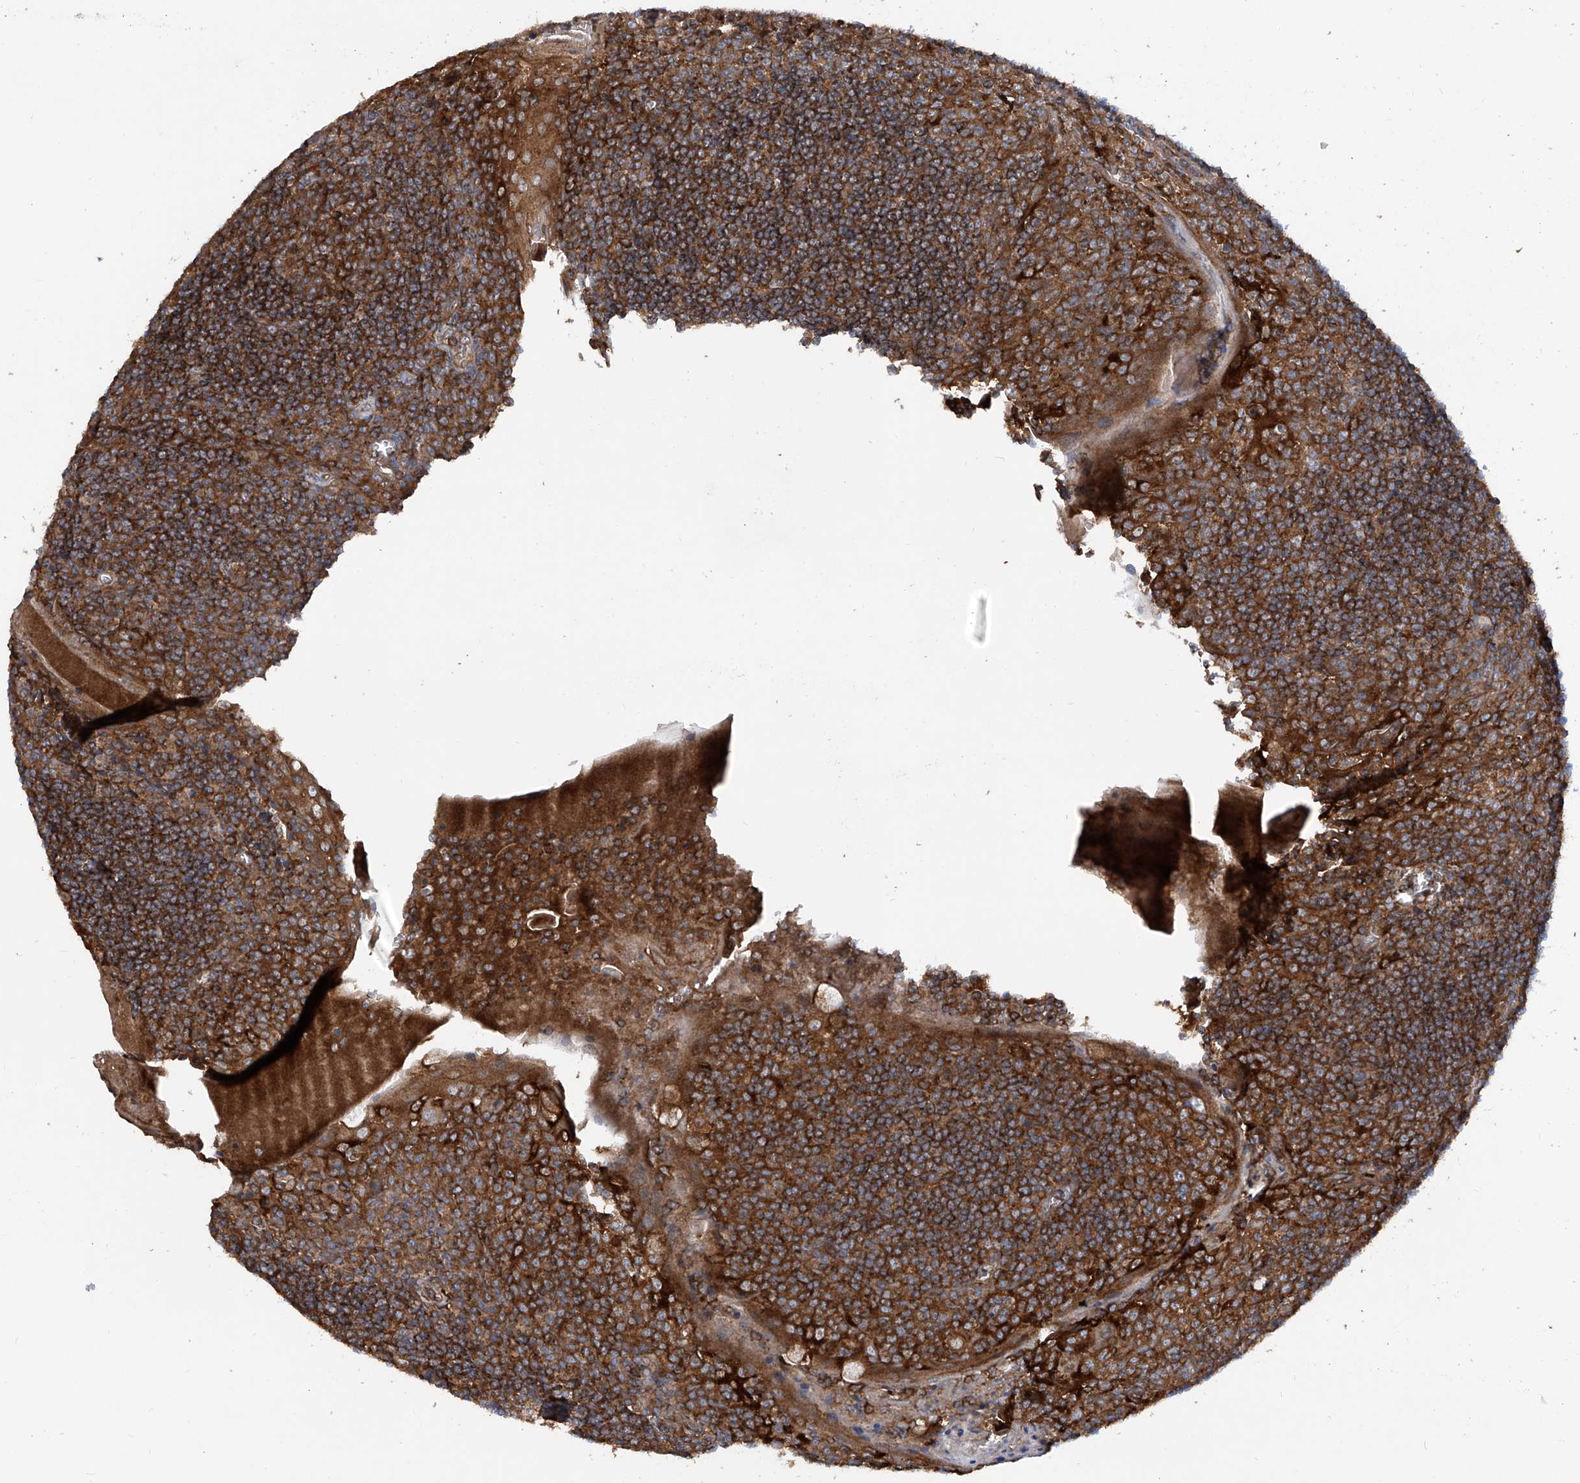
{"staining": {"intensity": "strong", "quantity": ">75%", "location": "cytoplasmic/membranous"}, "tissue": "tonsil", "cell_type": "Germinal center cells", "image_type": "normal", "snomed": [{"axis": "morphology", "description": "Normal tissue, NOS"}, {"axis": "topography", "description": "Tonsil"}], "caption": "The immunohistochemical stain highlights strong cytoplasmic/membranous staining in germinal center cells of normal tonsil.", "gene": "SMAP1", "patient": {"sex": "male", "age": 27}}